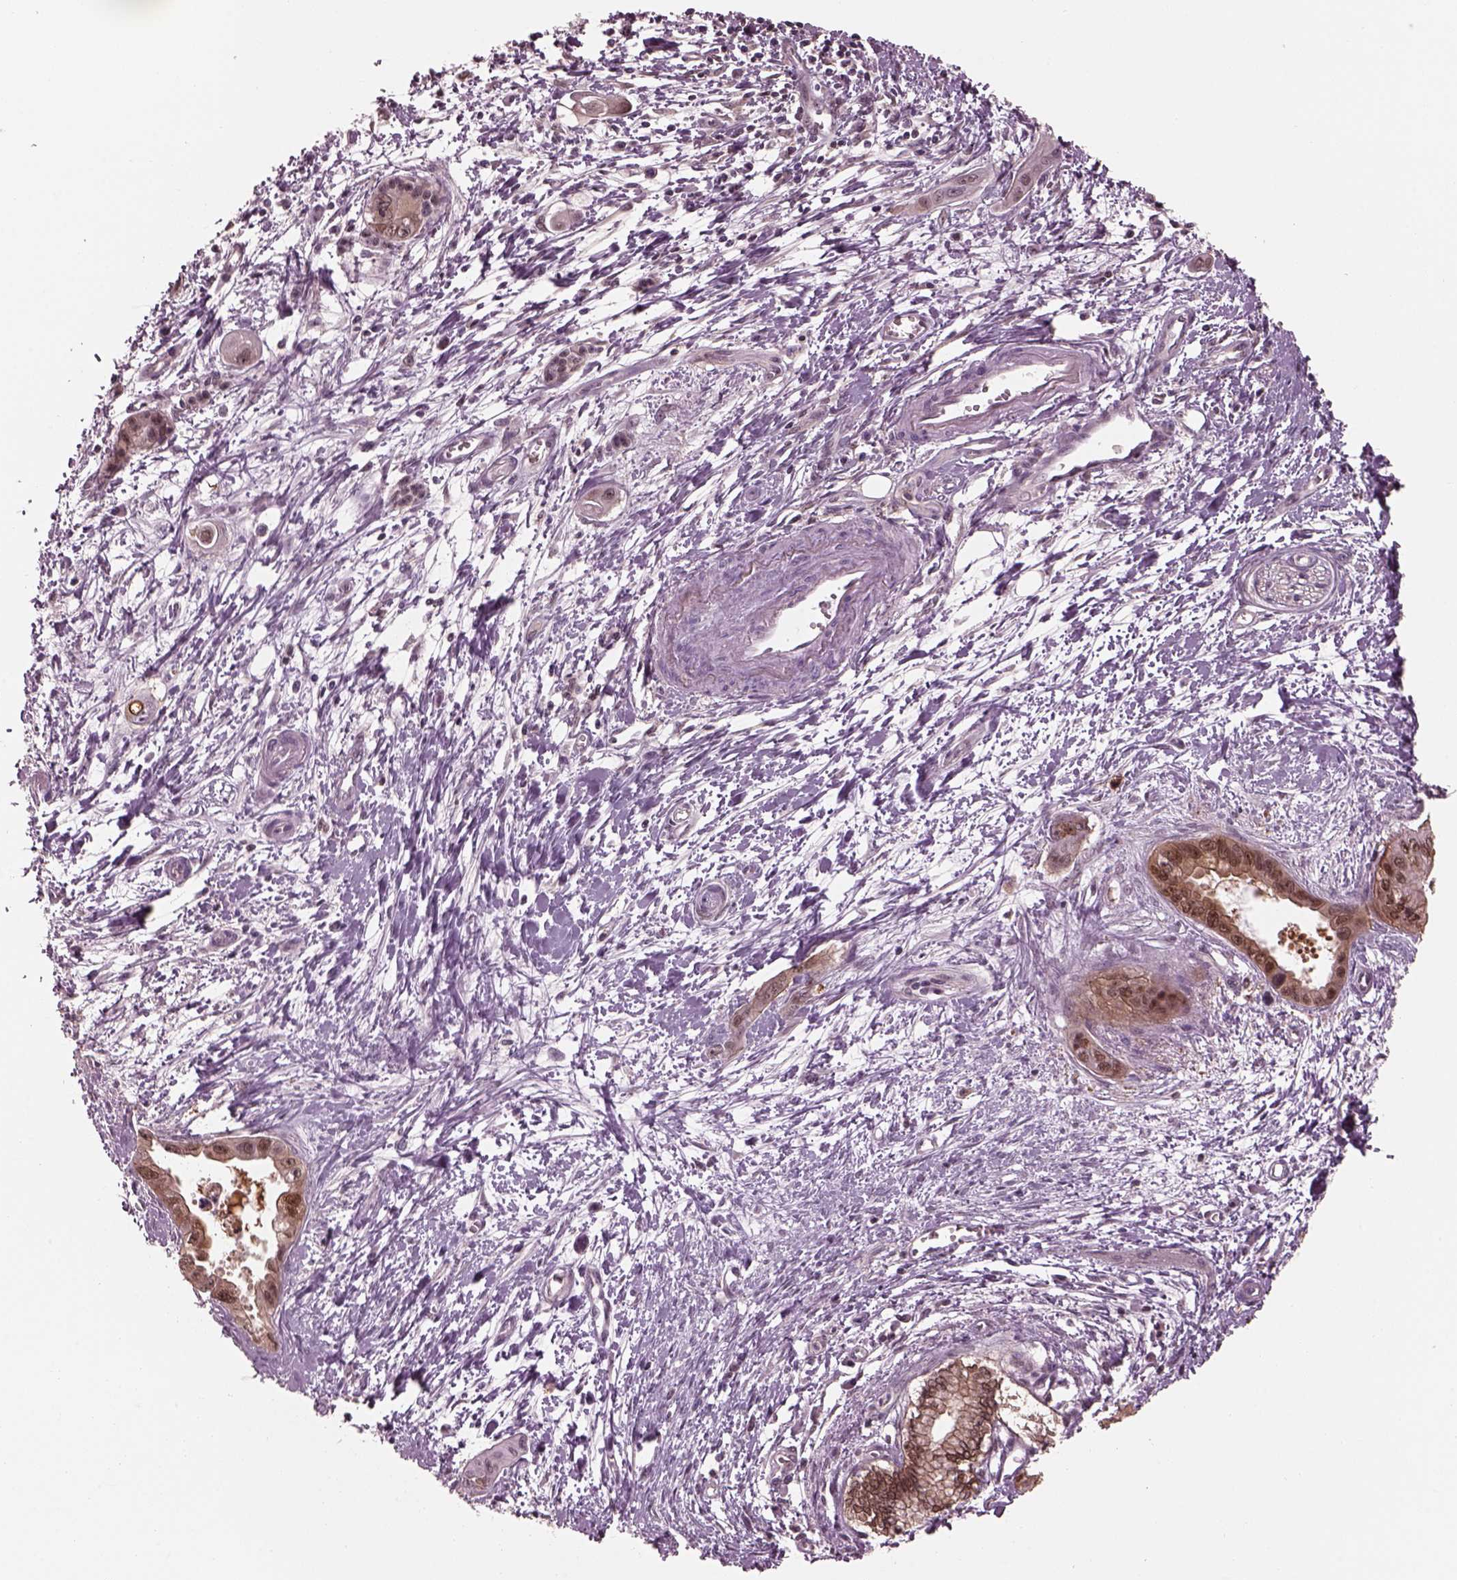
{"staining": {"intensity": "moderate", "quantity": ">75%", "location": "cytoplasmic/membranous,nuclear"}, "tissue": "pancreatic cancer", "cell_type": "Tumor cells", "image_type": "cancer", "snomed": [{"axis": "morphology", "description": "Adenocarcinoma, NOS"}, {"axis": "topography", "description": "Pancreas"}], "caption": "Pancreatic cancer stained with immunohistochemistry (IHC) demonstrates moderate cytoplasmic/membranous and nuclear positivity in approximately >75% of tumor cells.", "gene": "SRI", "patient": {"sex": "male", "age": 60}}